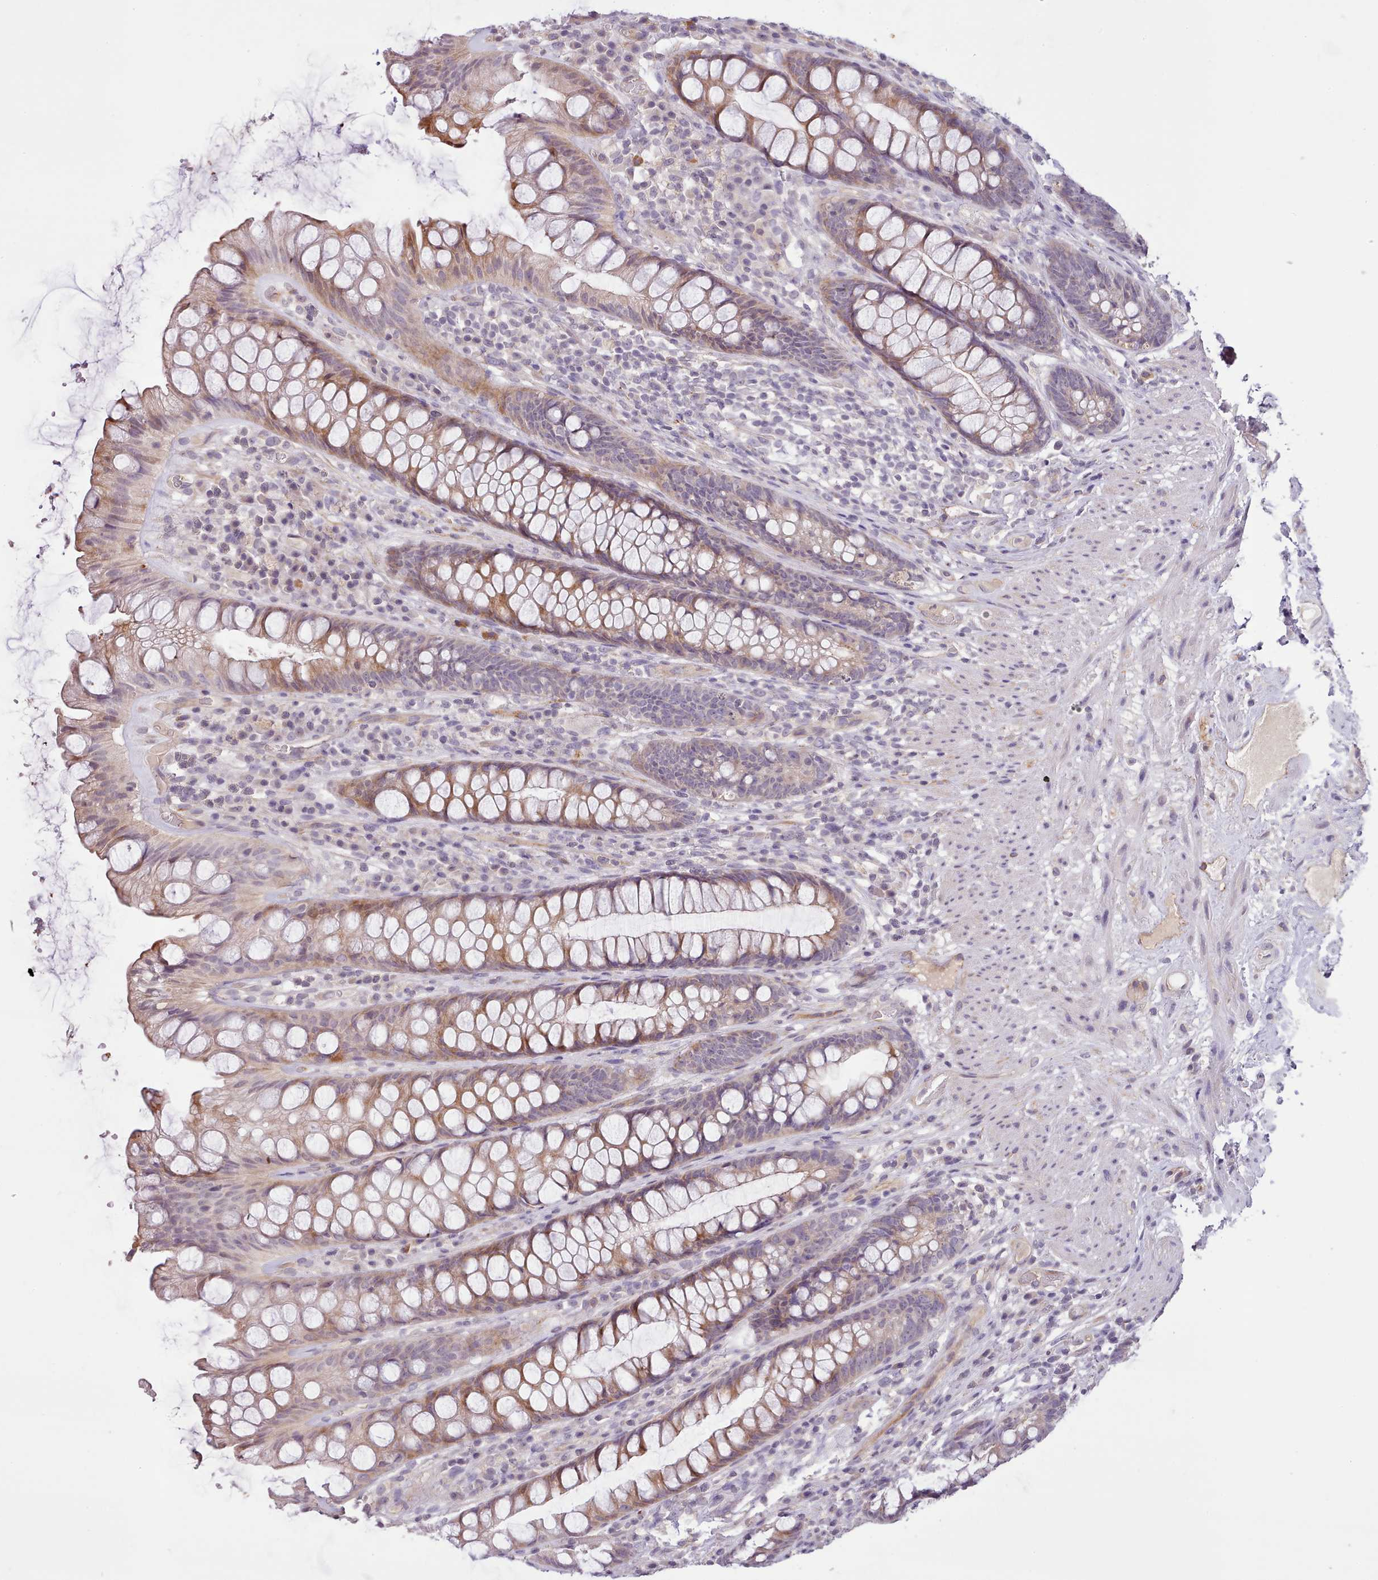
{"staining": {"intensity": "moderate", "quantity": "25%-75%", "location": "cytoplasmic/membranous"}, "tissue": "rectum", "cell_type": "Glandular cells", "image_type": "normal", "snomed": [{"axis": "morphology", "description": "Normal tissue, NOS"}, {"axis": "topography", "description": "Rectum"}], "caption": "A high-resolution photomicrograph shows immunohistochemistry staining of benign rectum, which exhibits moderate cytoplasmic/membranous staining in about 25%-75% of glandular cells.", "gene": "ZNF658", "patient": {"sex": "male", "age": 74}}